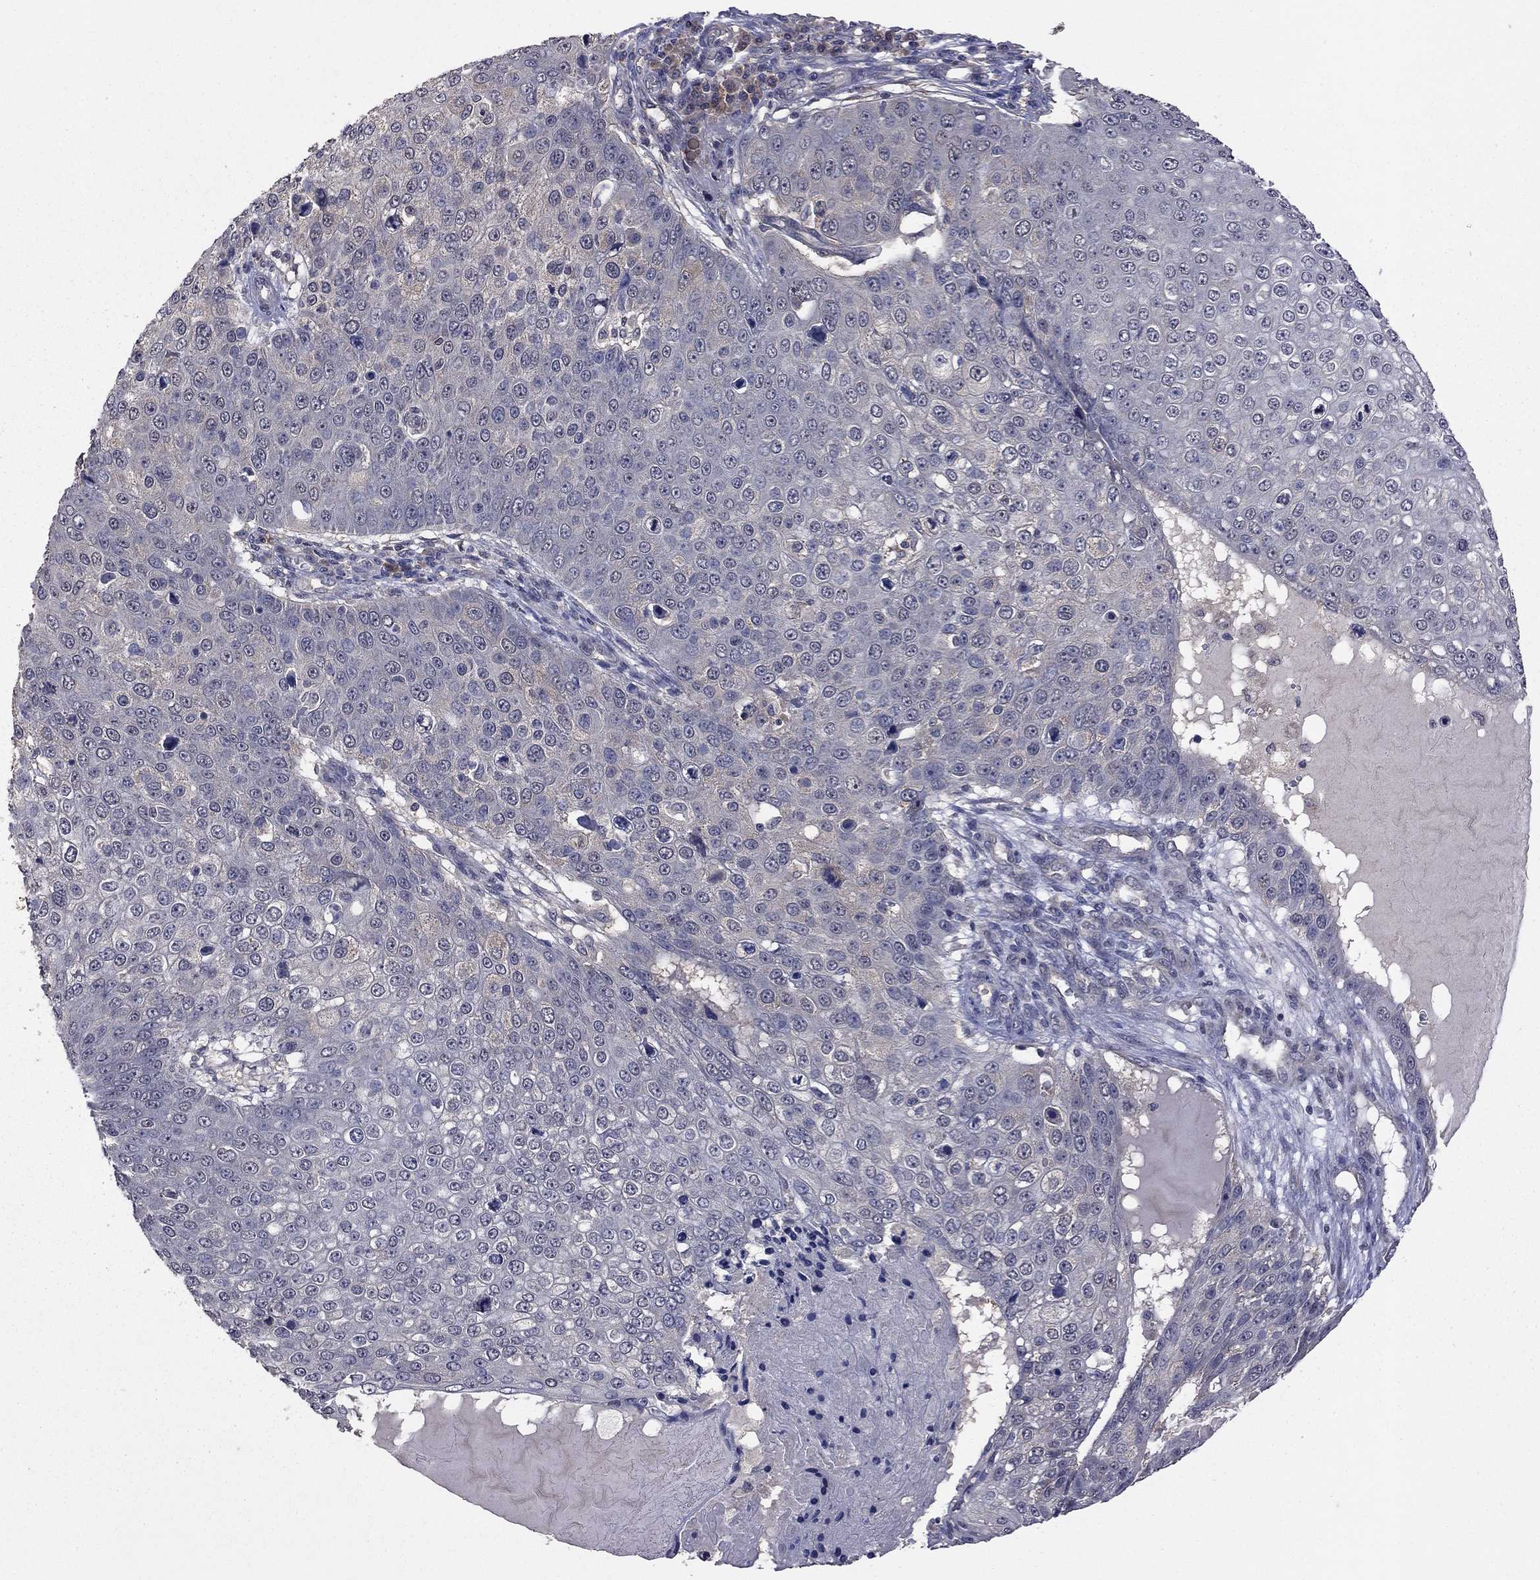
{"staining": {"intensity": "negative", "quantity": "none", "location": "none"}, "tissue": "skin cancer", "cell_type": "Tumor cells", "image_type": "cancer", "snomed": [{"axis": "morphology", "description": "Squamous cell carcinoma, NOS"}, {"axis": "topography", "description": "Skin"}], "caption": "Immunohistochemistry (IHC) of human skin cancer exhibits no positivity in tumor cells.", "gene": "TSNARE1", "patient": {"sex": "male", "age": 71}}